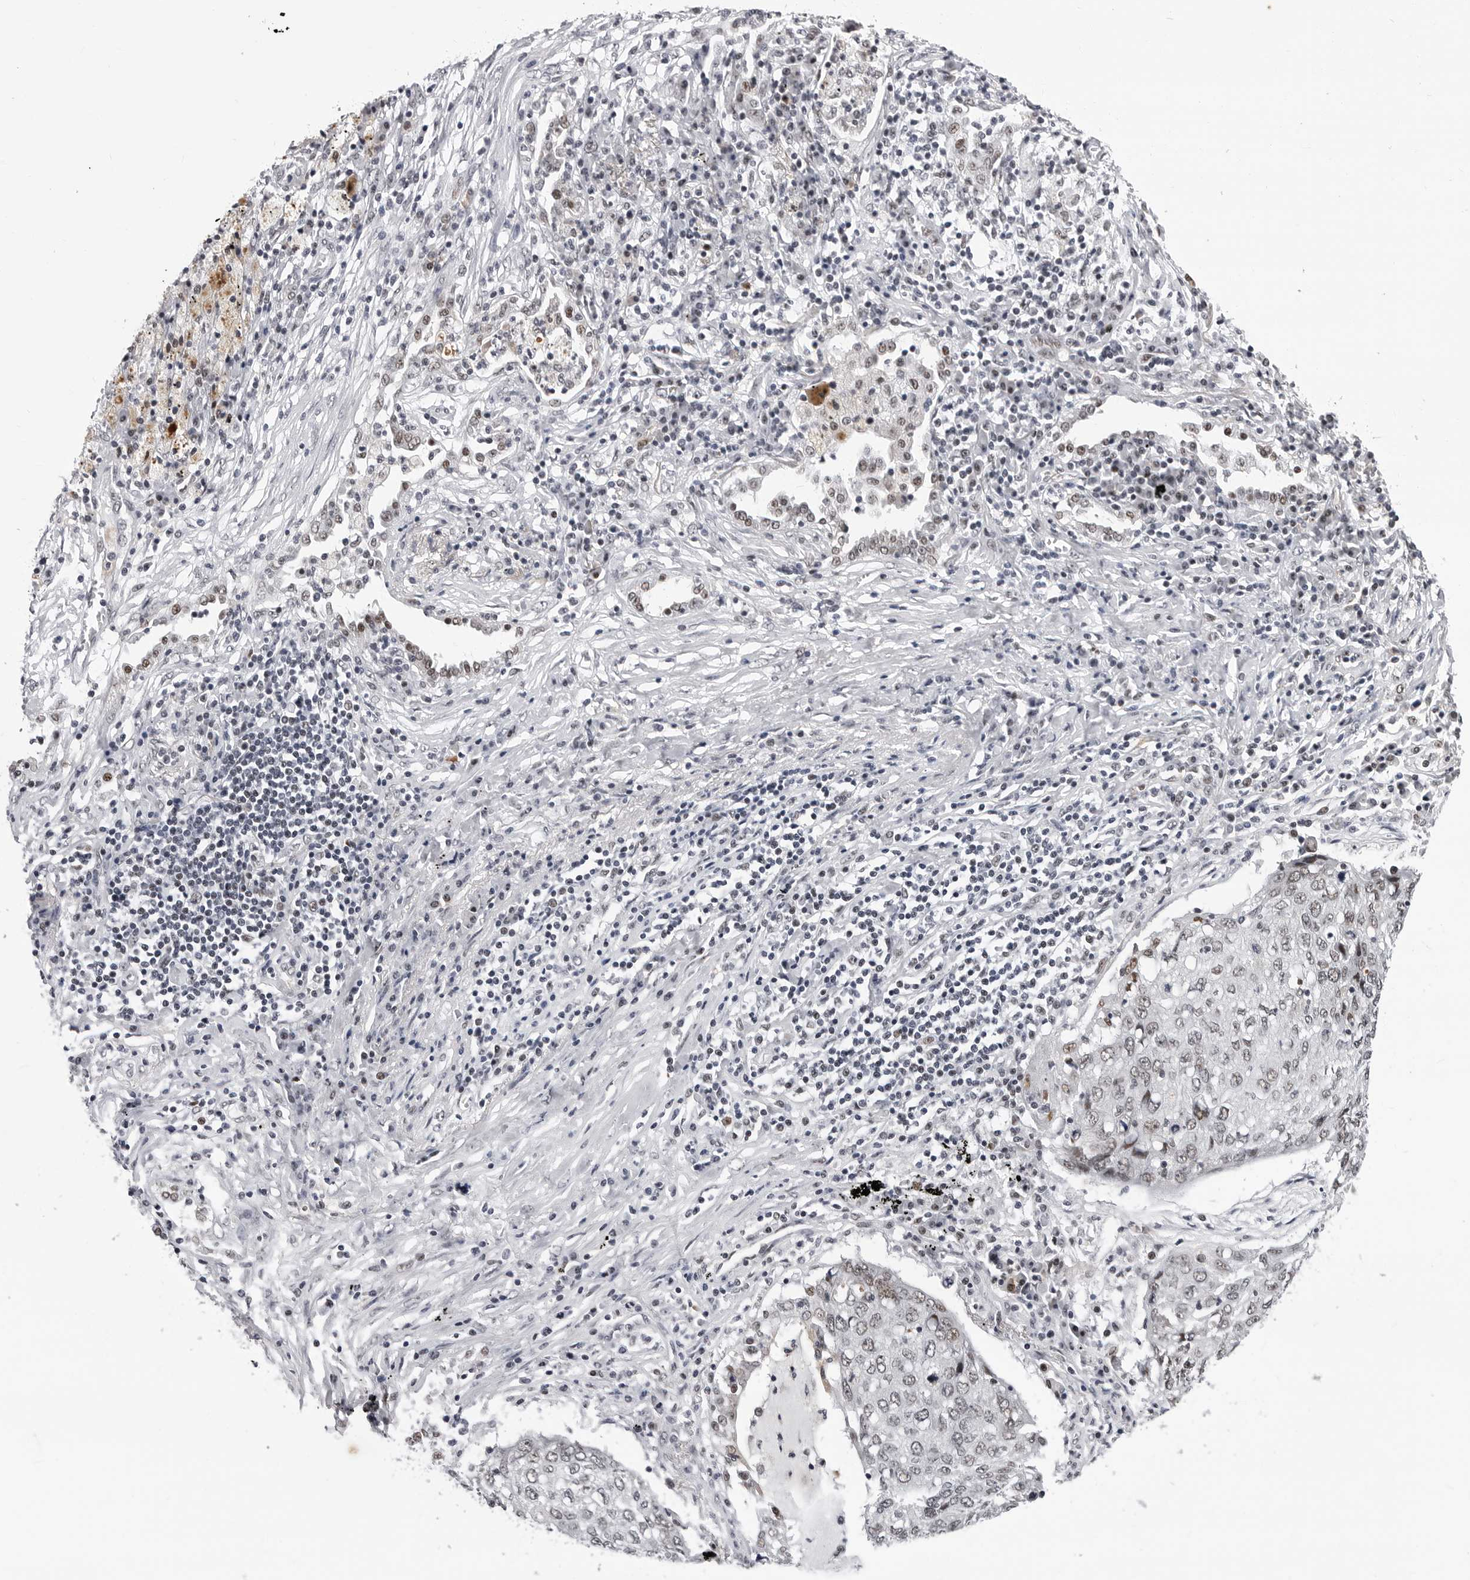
{"staining": {"intensity": "weak", "quantity": "25%-75%", "location": "nuclear"}, "tissue": "lung cancer", "cell_type": "Tumor cells", "image_type": "cancer", "snomed": [{"axis": "morphology", "description": "Squamous cell carcinoma, NOS"}, {"axis": "topography", "description": "Lung"}], "caption": "Protein staining by IHC exhibits weak nuclear positivity in approximately 25%-75% of tumor cells in squamous cell carcinoma (lung).", "gene": "SF3B4", "patient": {"sex": "female", "age": 63}}